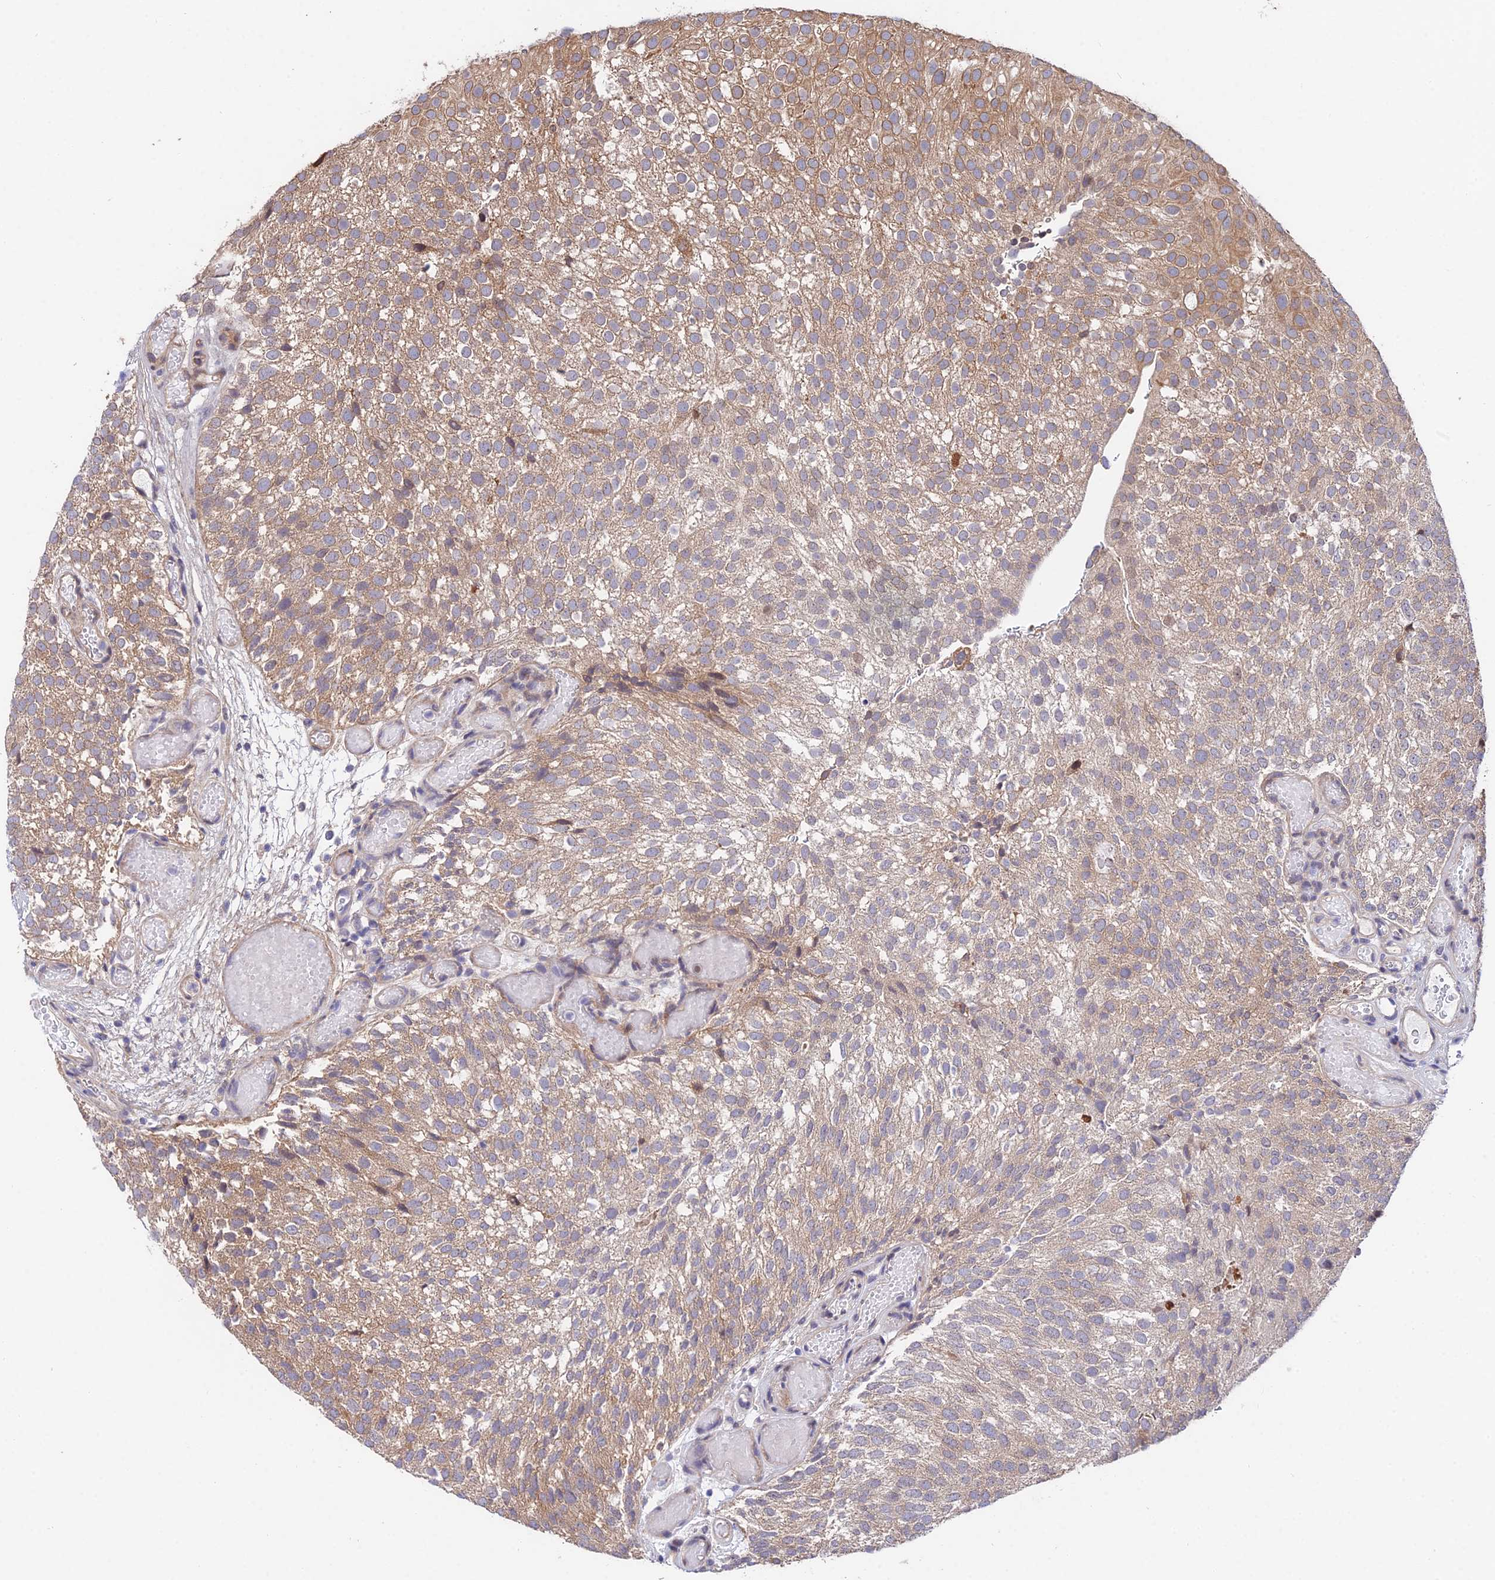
{"staining": {"intensity": "moderate", "quantity": ">75%", "location": "cytoplasmic/membranous"}, "tissue": "urothelial cancer", "cell_type": "Tumor cells", "image_type": "cancer", "snomed": [{"axis": "morphology", "description": "Urothelial carcinoma, Low grade"}, {"axis": "topography", "description": "Urinary bladder"}], "caption": "This photomicrograph shows low-grade urothelial carcinoma stained with immunohistochemistry to label a protein in brown. The cytoplasmic/membranous of tumor cells show moderate positivity for the protein. Nuclei are counter-stained blue.", "gene": "INPP4A", "patient": {"sex": "male", "age": 78}}